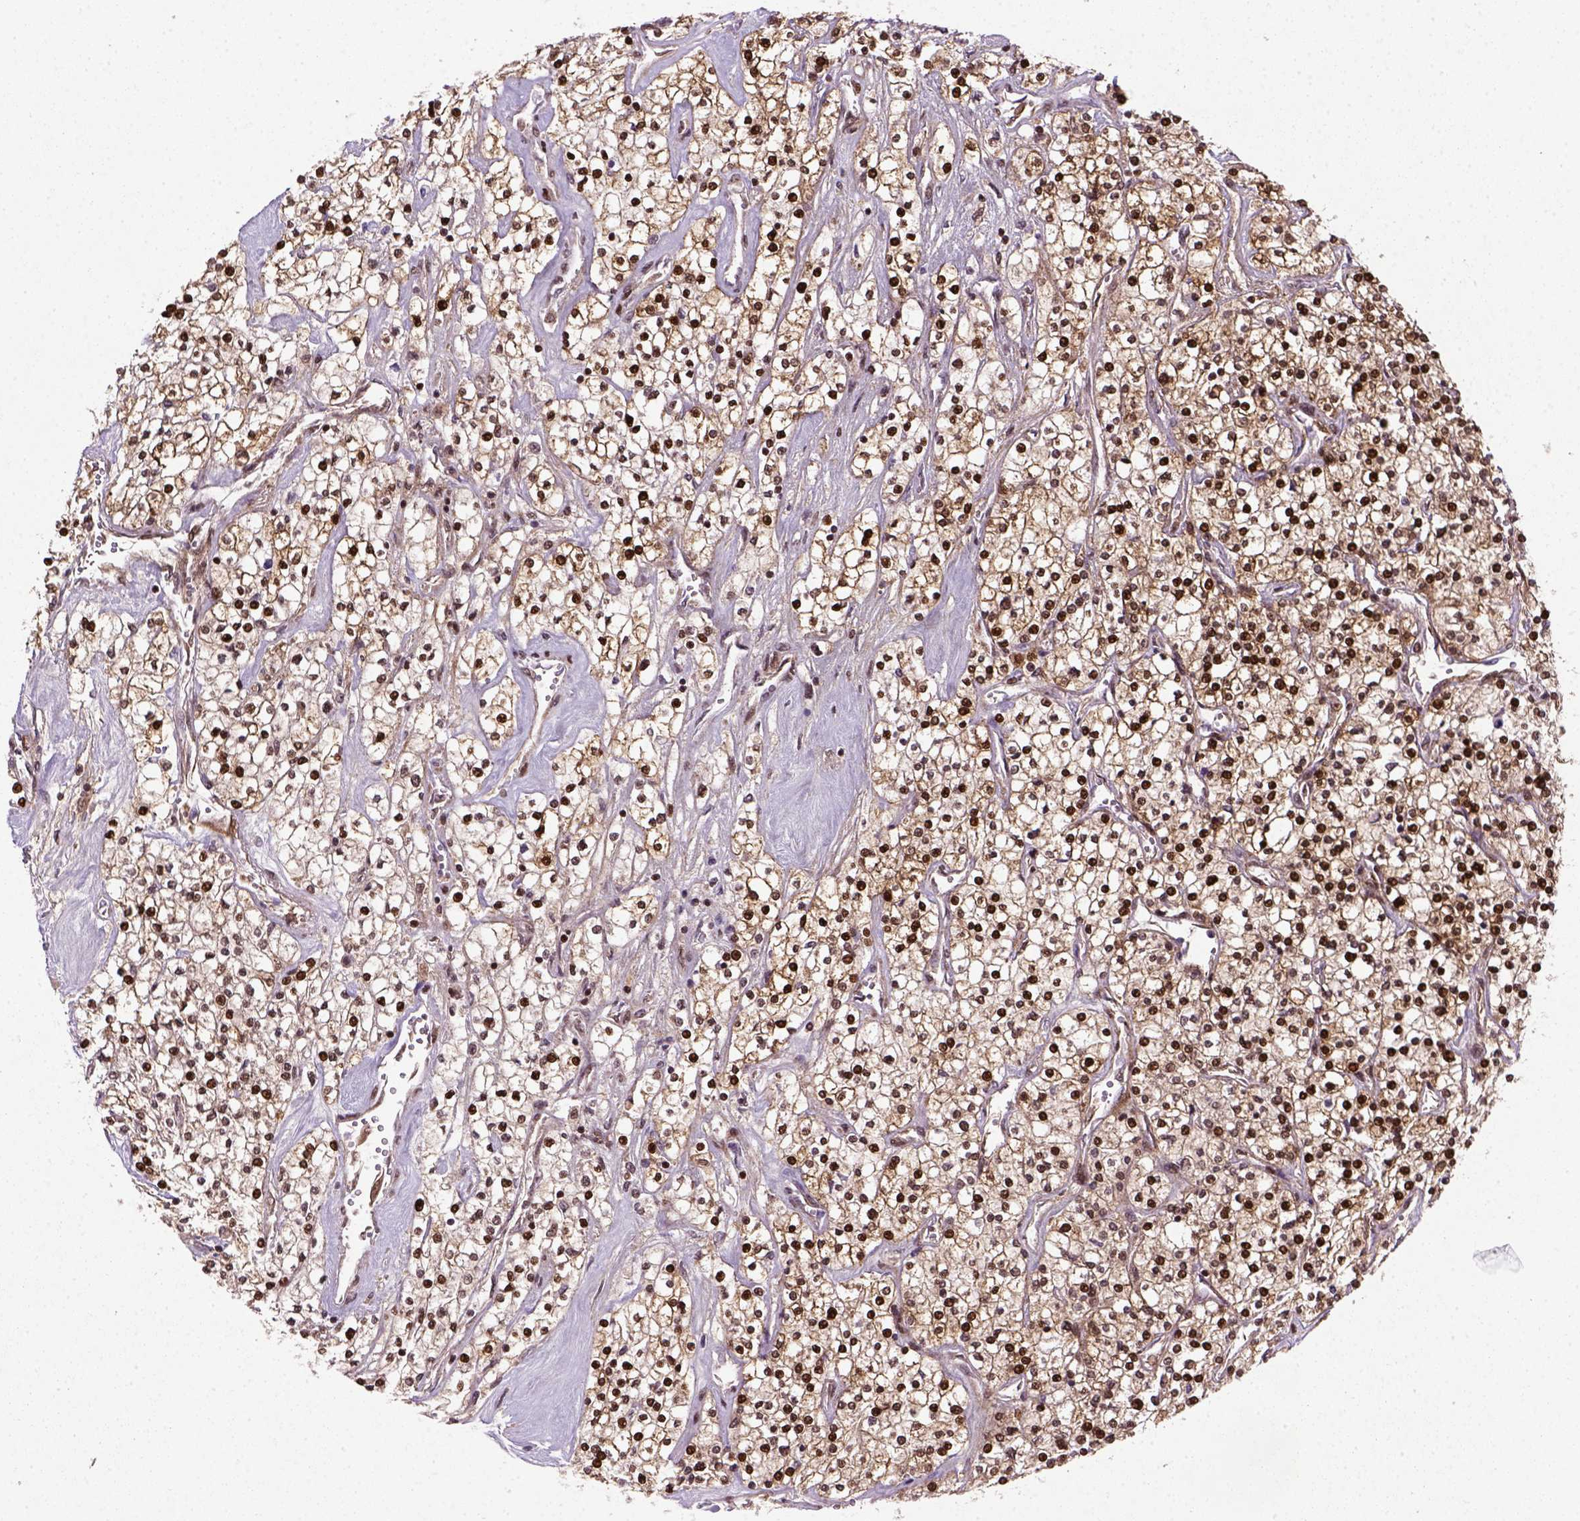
{"staining": {"intensity": "strong", "quantity": ">75%", "location": "nuclear"}, "tissue": "renal cancer", "cell_type": "Tumor cells", "image_type": "cancer", "snomed": [{"axis": "morphology", "description": "Adenocarcinoma, NOS"}, {"axis": "topography", "description": "Kidney"}], "caption": "Human renal cancer stained with a brown dye shows strong nuclear positive staining in approximately >75% of tumor cells.", "gene": "MGMT", "patient": {"sex": "male", "age": 80}}